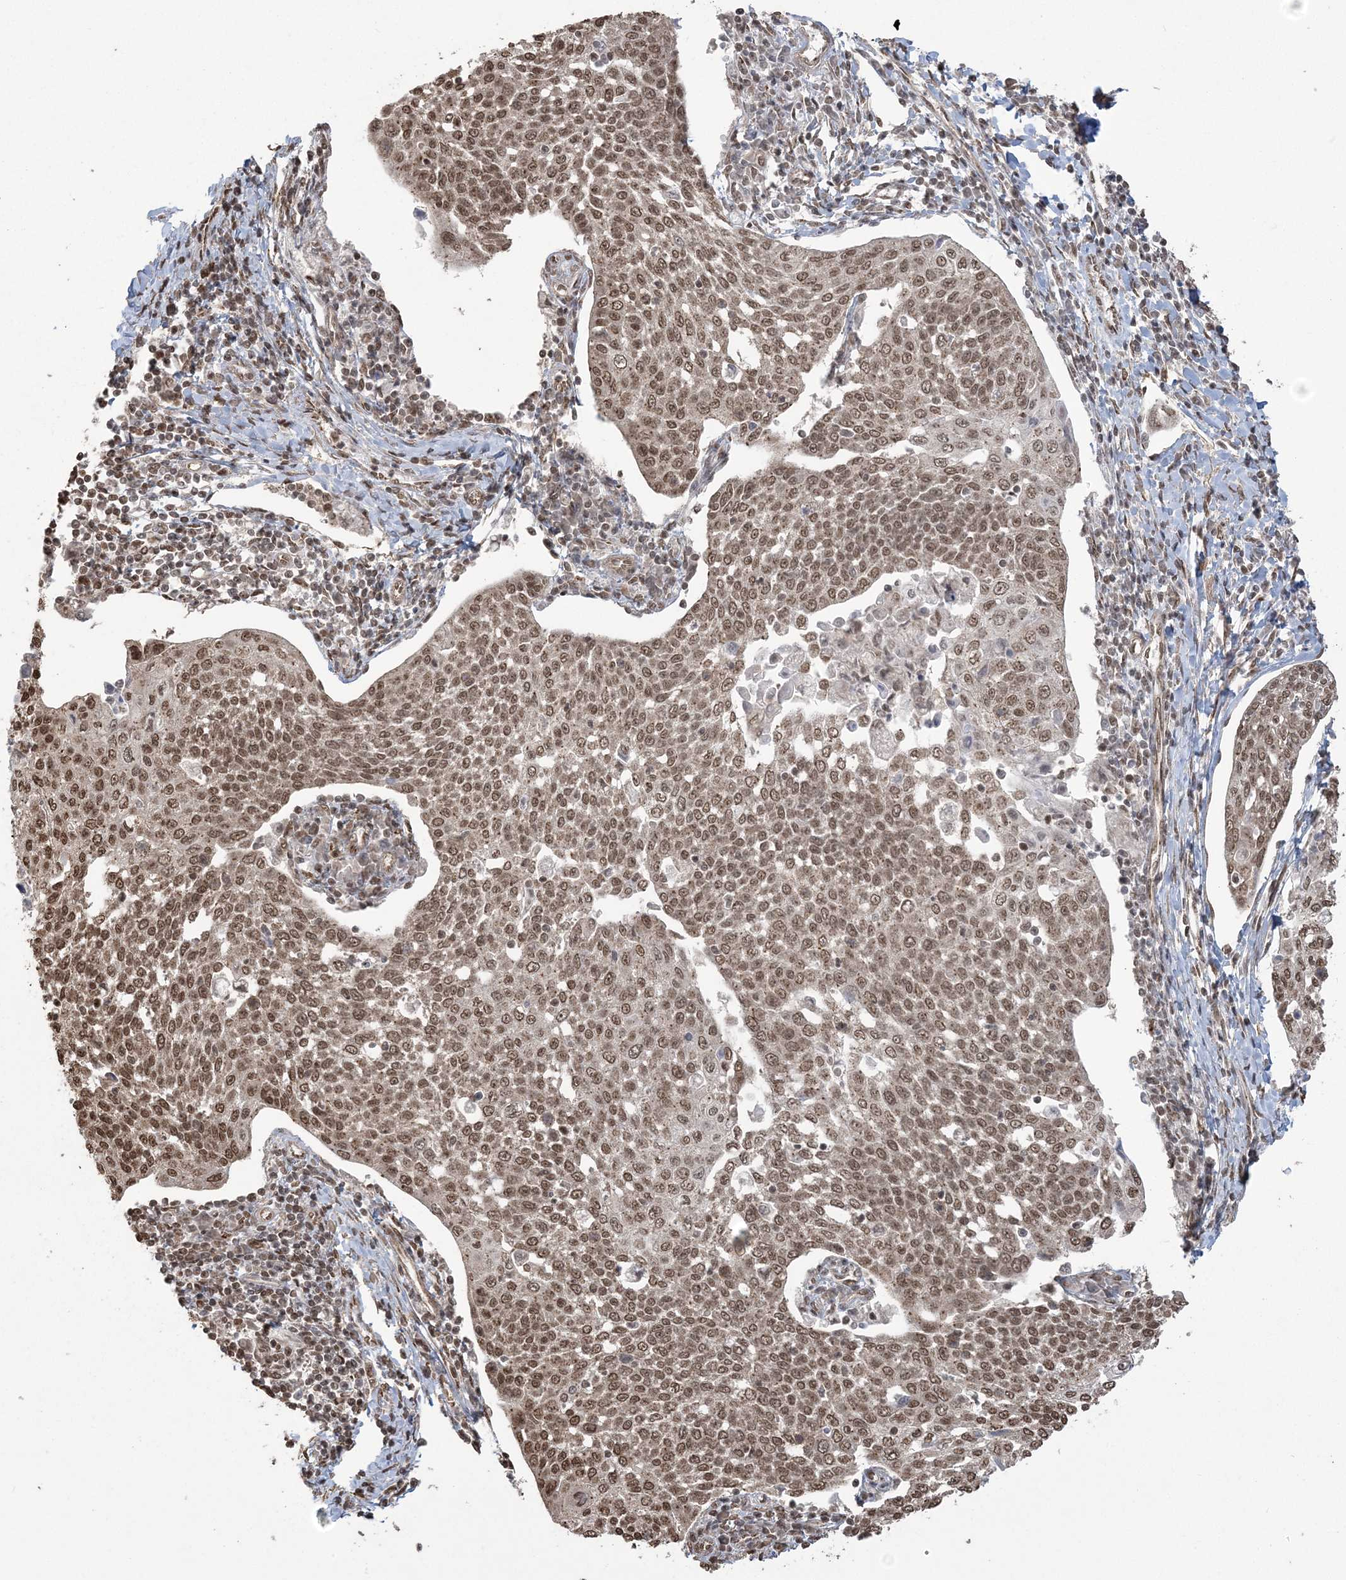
{"staining": {"intensity": "moderate", "quantity": ">75%", "location": "nuclear"}, "tissue": "cervical cancer", "cell_type": "Tumor cells", "image_type": "cancer", "snomed": [{"axis": "morphology", "description": "Squamous cell carcinoma, NOS"}, {"axis": "topography", "description": "Cervix"}], "caption": "This is an image of immunohistochemistry (IHC) staining of squamous cell carcinoma (cervical), which shows moderate positivity in the nuclear of tumor cells.", "gene": "ZNF839", "patient": {"sex": "female", "age": 34}}